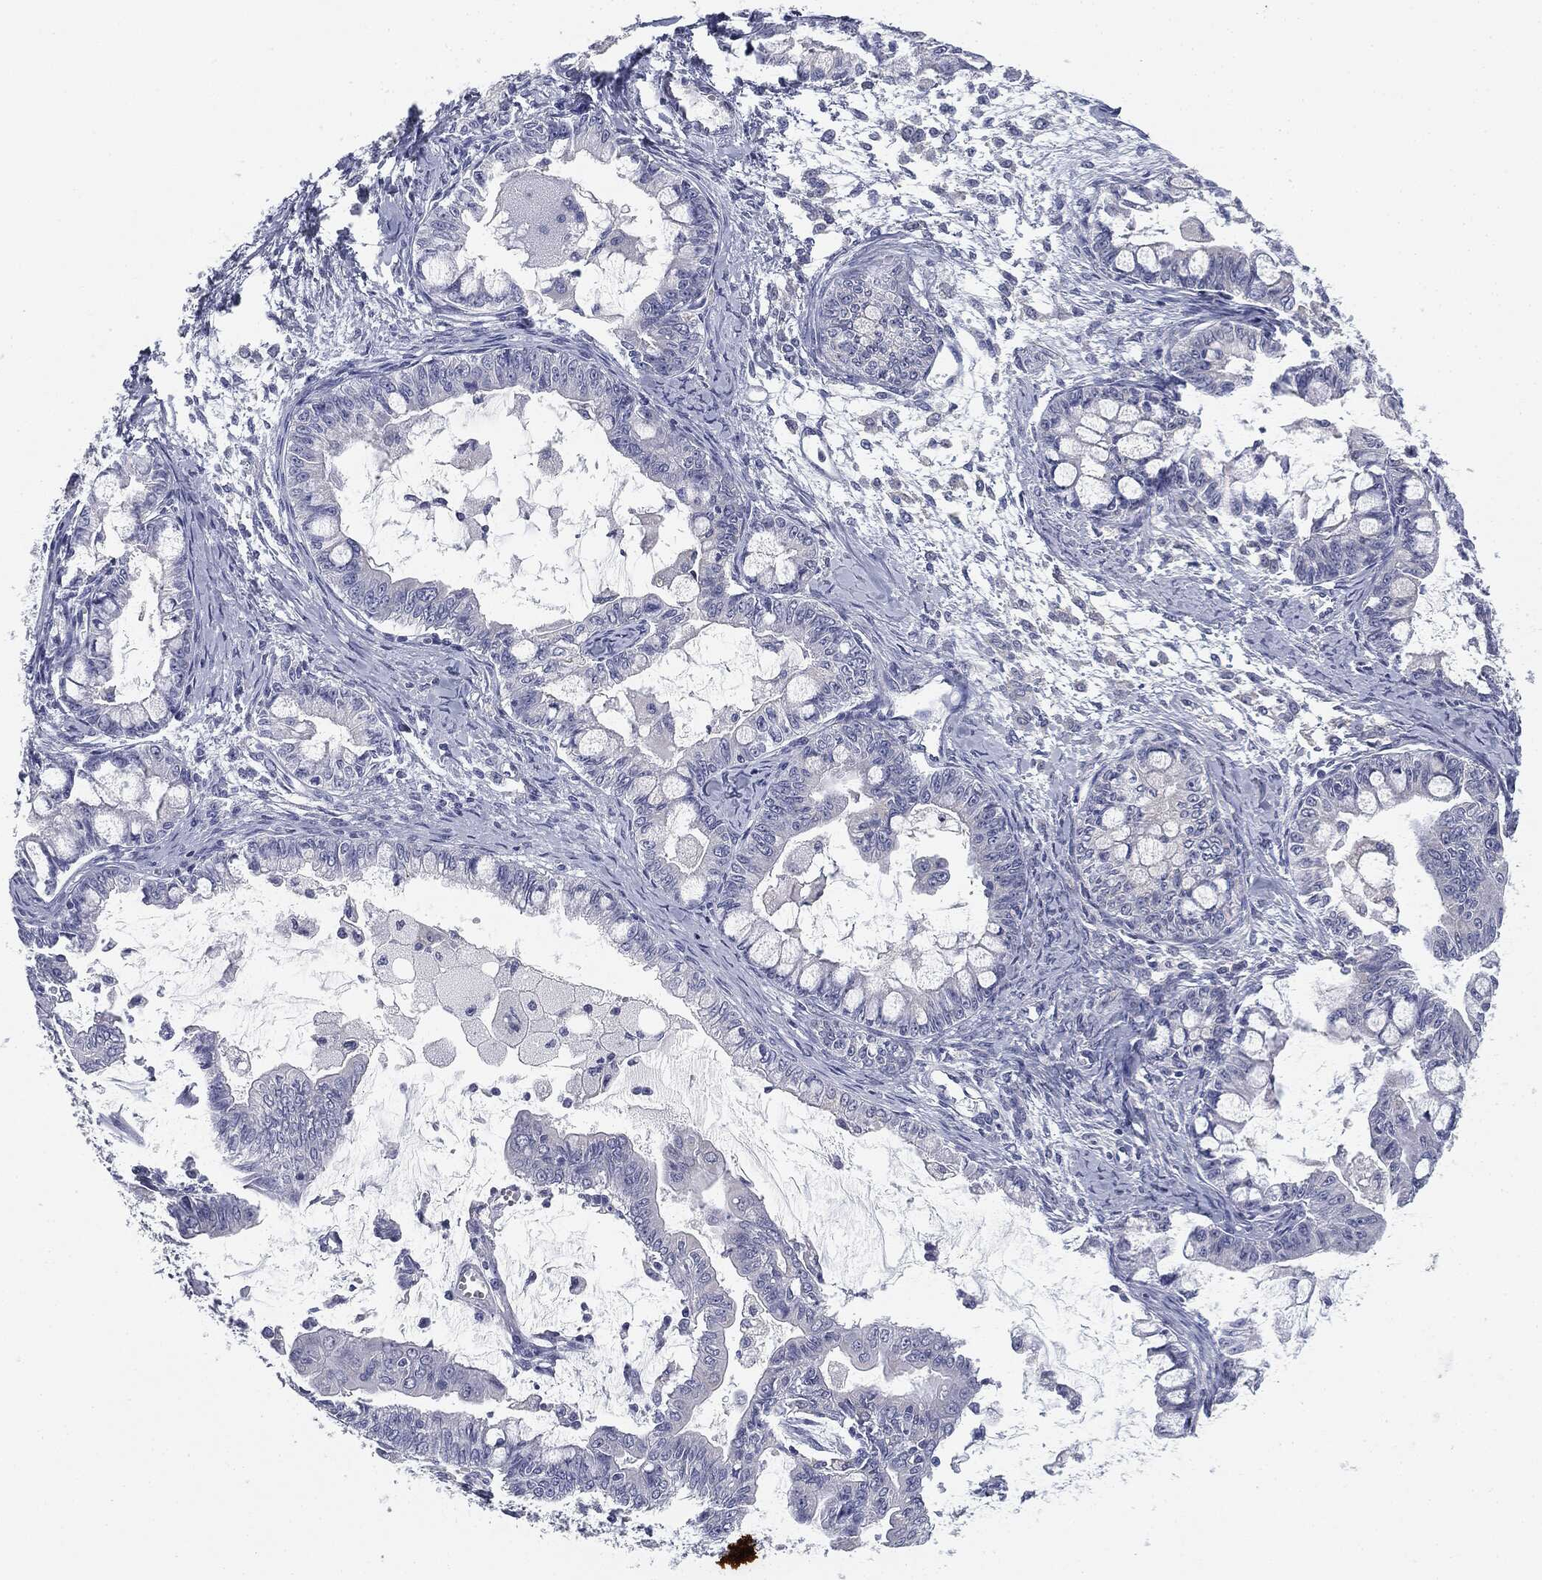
{"staining": {"intensity": "negative", "quantity": "none", "location": "none"}, "tissue": "ovarian cancer", "cell_type": "Tumor cells", "image_type": "cancer", "snomed": [{"axis": "morphology", "description": "Cystadenocarcinoma, mucinous, NOS"}, {"axis": "topography", "description": "Ovary"}], "caption": "A high-resolution image shows immunohistochemistry (IHC) staining of mucinous cystadenocarcinoma (ovarian), which demonstrates no significant expression in tumor cells. (DAB (3,3'-diaminobenzidine) immunohistochemistry (IHC) visualized using brightfield microscopy, high magnification).", "gene": "MIER2", "patient": {"sex": "female", "age": 63}}